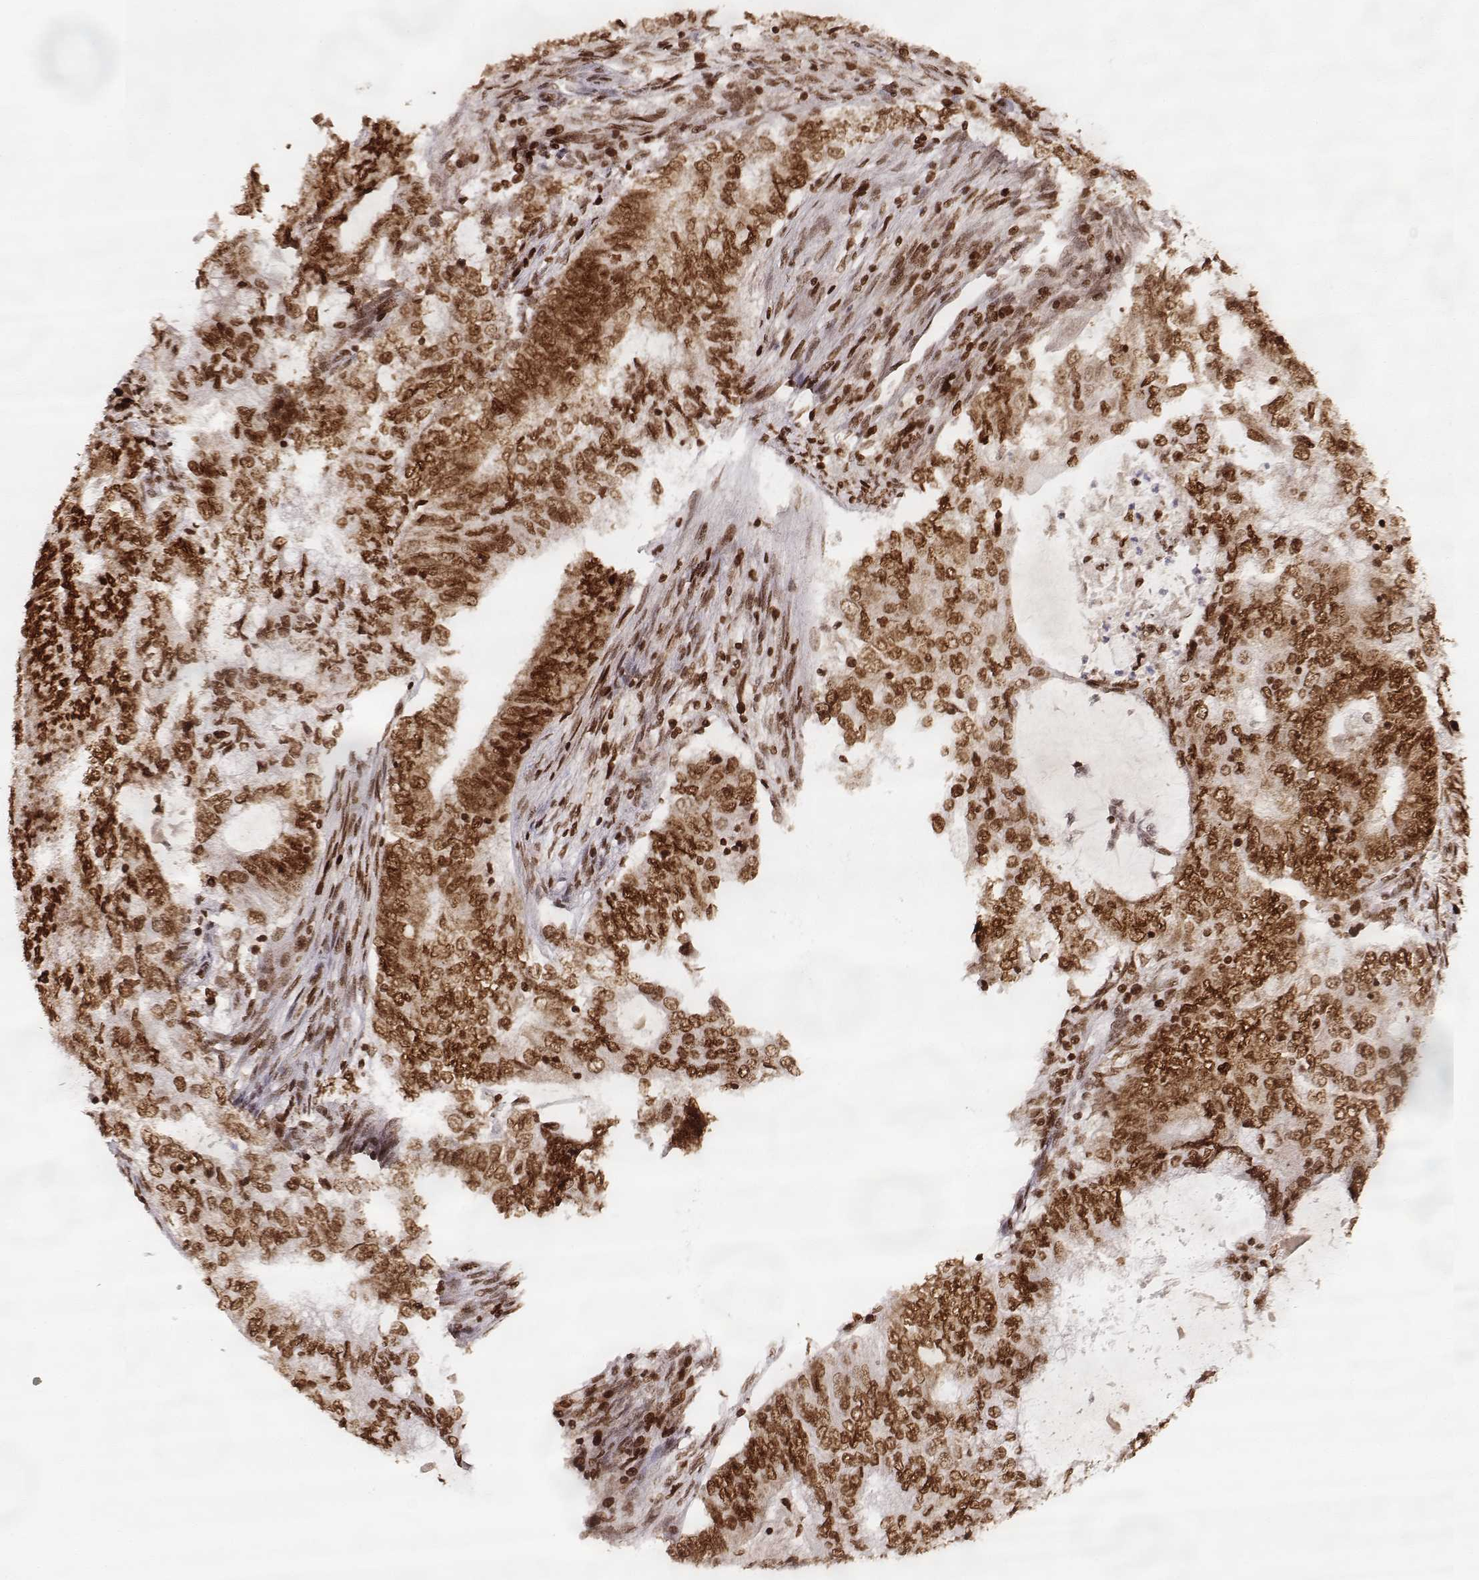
{"staining": {"intensity": "strong", "quantity": ">75%", "location": "nuclear"}, "tissue": "endometrial cancer", "cell_type": "Tumor cells", "image_type": "cancer", "snomed": [{"axis": "morphology", "description": "Adenocarcinoma, NOS"}, {"axis": "topography", "description": "Endometrium"}], "caption": "Human endometrial cancer (adenocarcinoma) stained with a protein marker demonstrates strong staining in tumor cells.", "gene": "PARP1", "patient": {"sex": "female", "age": 62}}